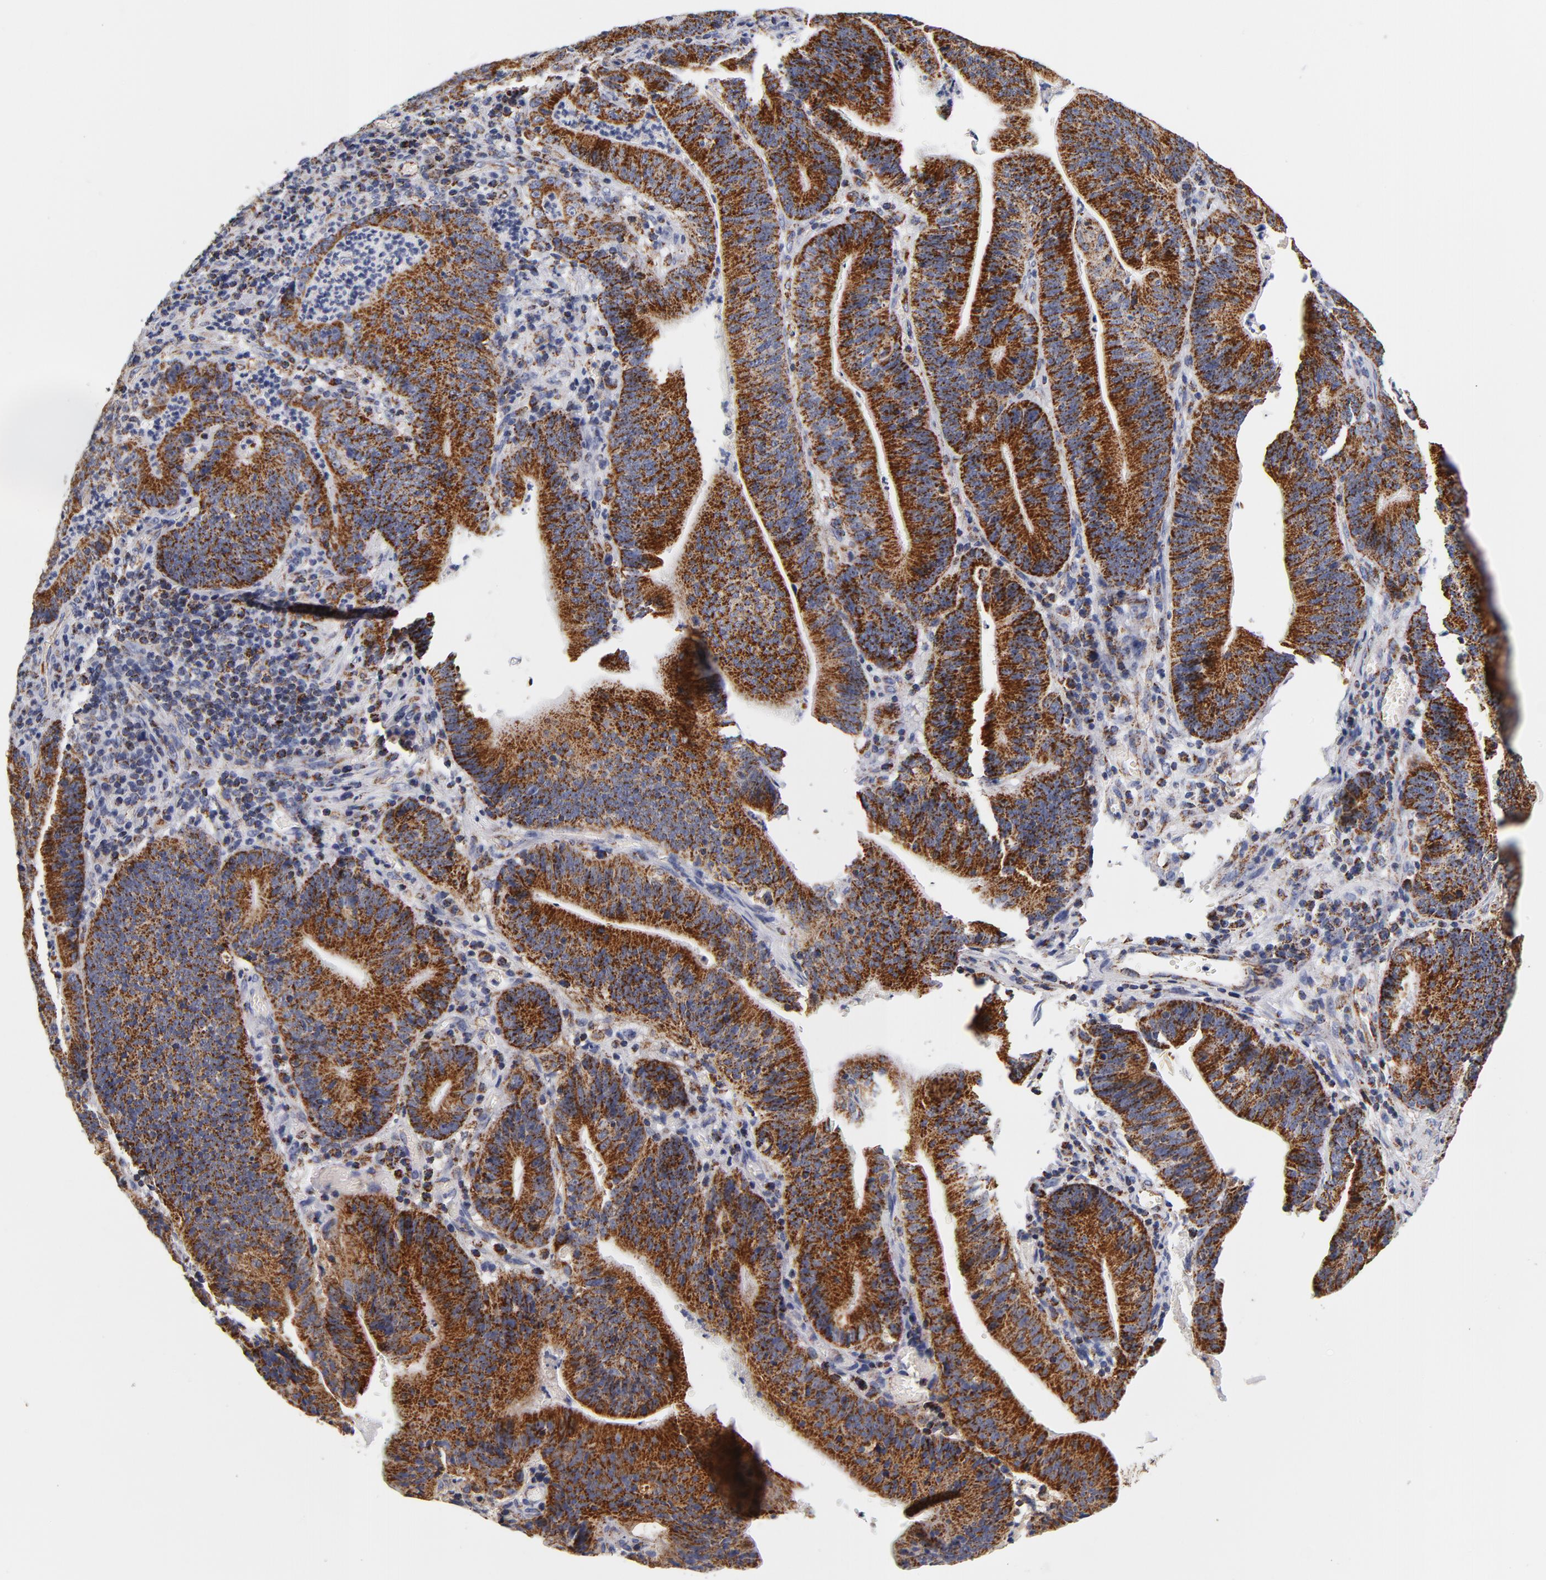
{"staining": {"intensity": "strong", "quantity": ">75%", "location": "cytoplasmic/membranous"}, "tissue": "stomach cancer", "cell_type": "Tumor cells", "image_type": "cancer", "snomed": [{"axis": "morphology", "description": "Adenocarcinoma, NOS"}, {"axis": "topography", "description": "Stomach, lower"}], "caption": "Strong cytoplasmic/membranous staining is appreciated in approximately >75% of tumor cells in stomach cancer.", "gene": "ECHS1", "patient": {"sex": "female", "age": 86}}